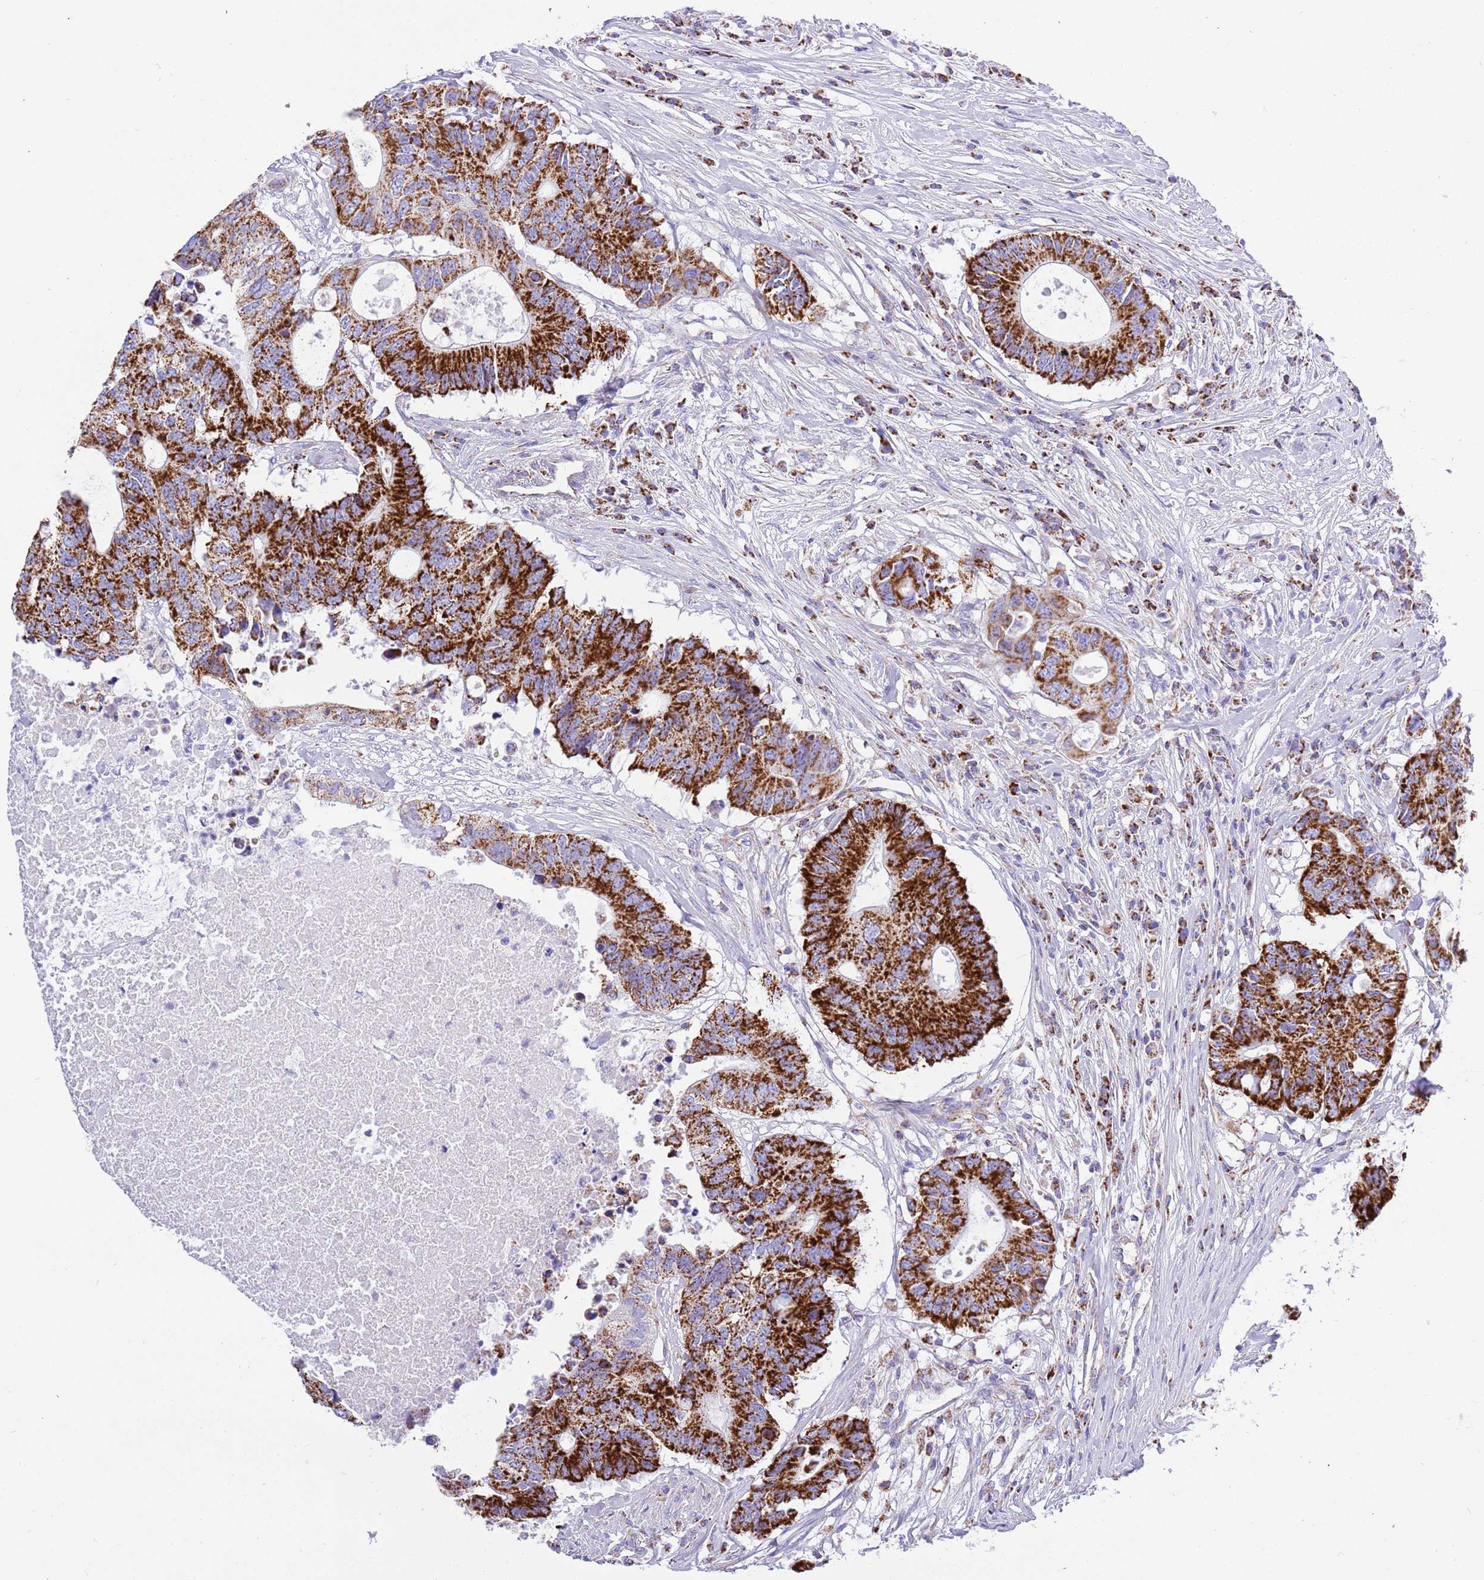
{"staining": {"intensity": "strong", "quantity": ">75%", "location": "cytoplasmic/membranous"}, "tissue": "colorectal cancer", "cell_type": "Tumor cells", "image_type": "cancer", "snomed": [{"axis": "morphology", "description": "Adenocarcinoma, NOS"}, {"axis": "topography", "description": "Colon"}], "caption": "Brown immunohistochemical staining in adenocarcinoma (colorectal) demonstrates strong cytoplasmic/membranous expression in approximately >75% of tumor cells. The protein of interest is stained brown, and the nuclei are stained in blue (DAB (3,3'-diaminobenzidine) IHC with brightfield microscopy, high magnification).", "gene": "SUCLG2", "patient": {"sex": "male", "age": 71}}